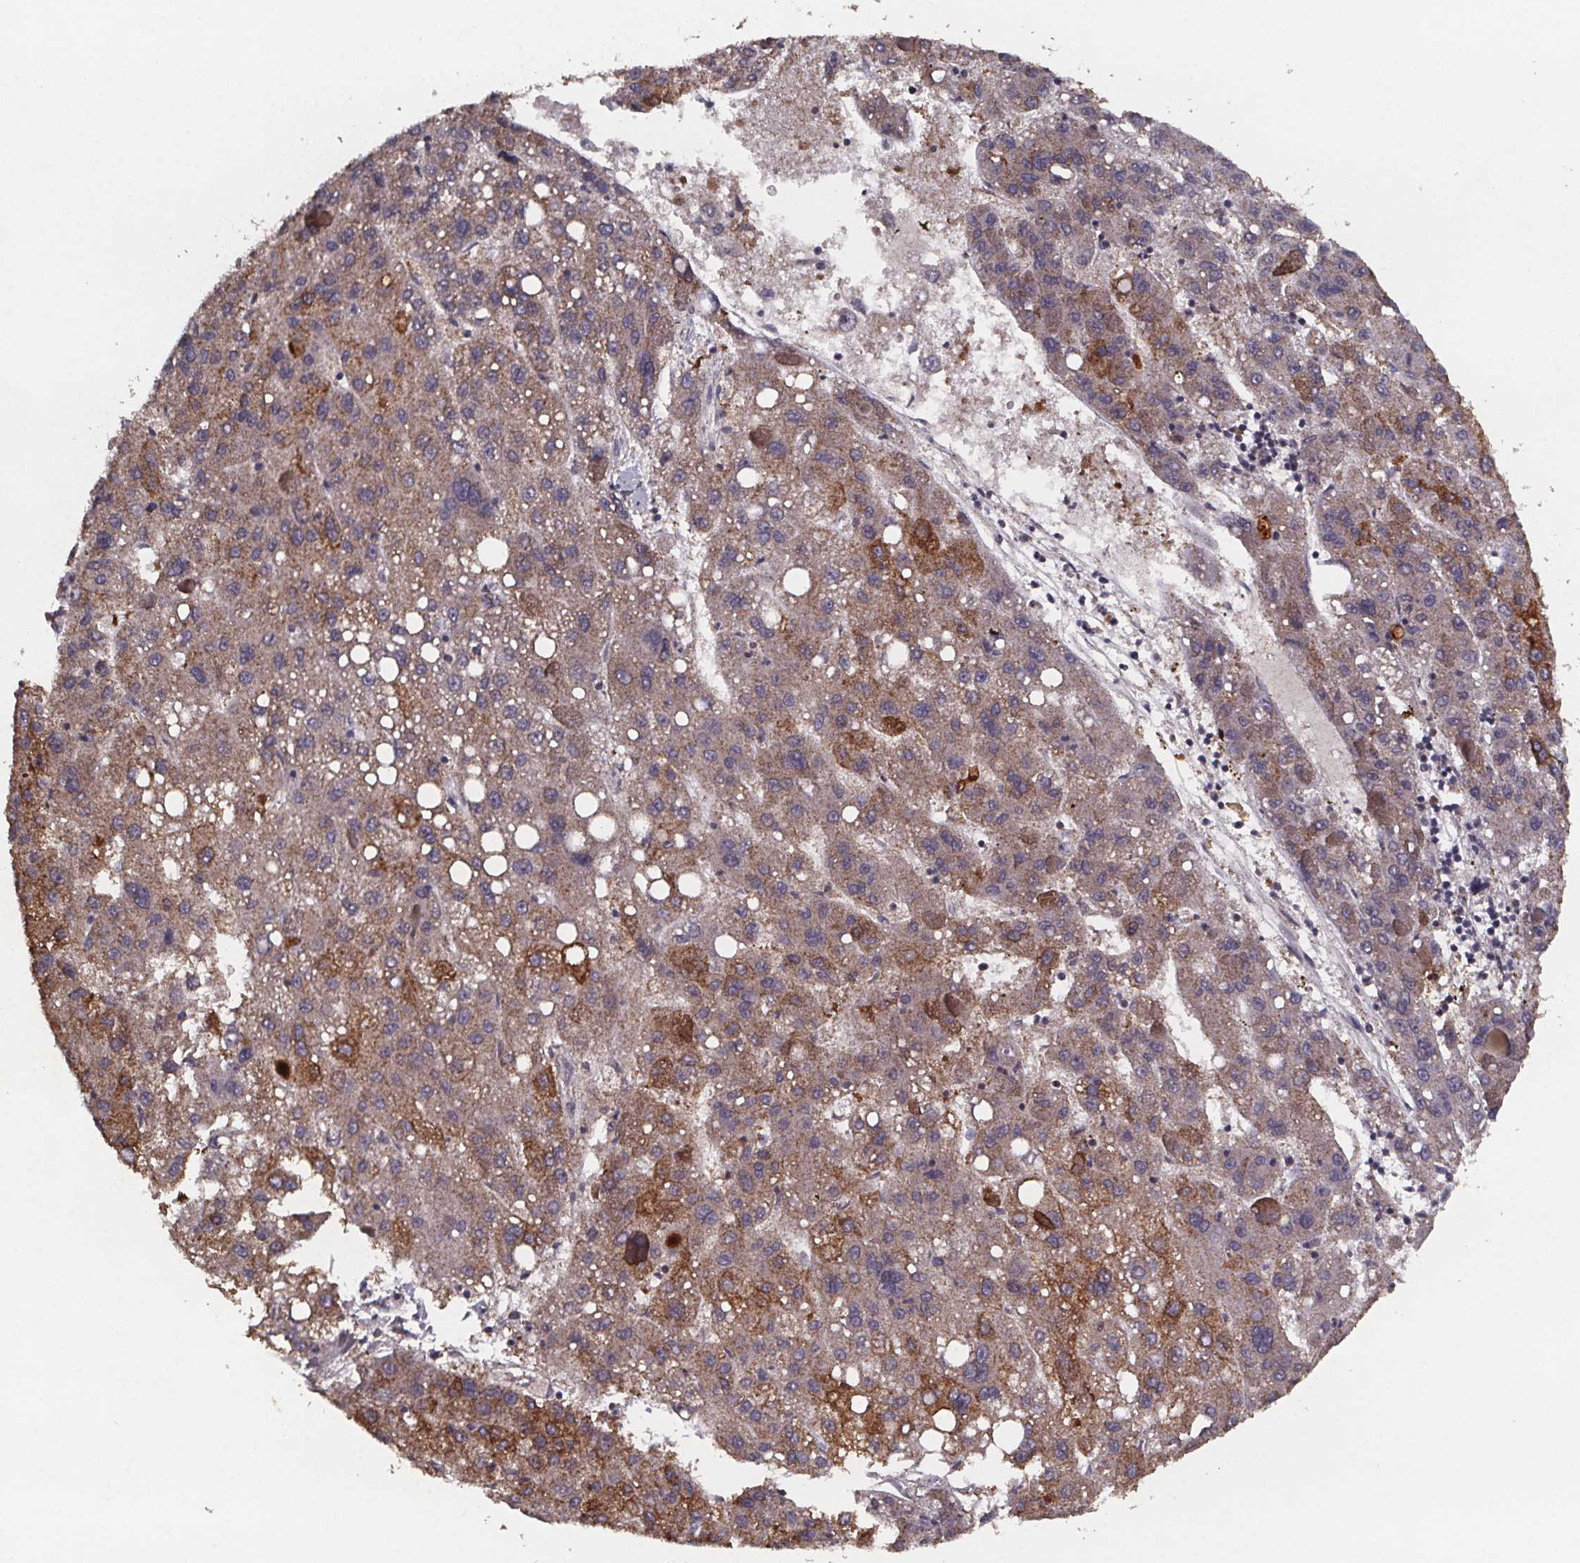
{"staining": {"intensity": "moderate", "quantity": "<25%", "location": "cytoplasmic/membranous"}, "tissue": "liver cancer", "cell_type": "Tumor cells", "image_type": "cancer", "snomed": [{"axis": "morphology", "description": "Carcinoma, Hepatocellular, NOS"}, {"axis": "topography", "description": "Liver"}], "caption": "About <25% of tumor cells in human liver hepatocellular carcinoma demonstrate moderate cytoplasmic/membranous protein staining as visualized by brown immunohistochemical staining.", "gene": "PALLD", "patient": {"sex": "female", "age": 82}}